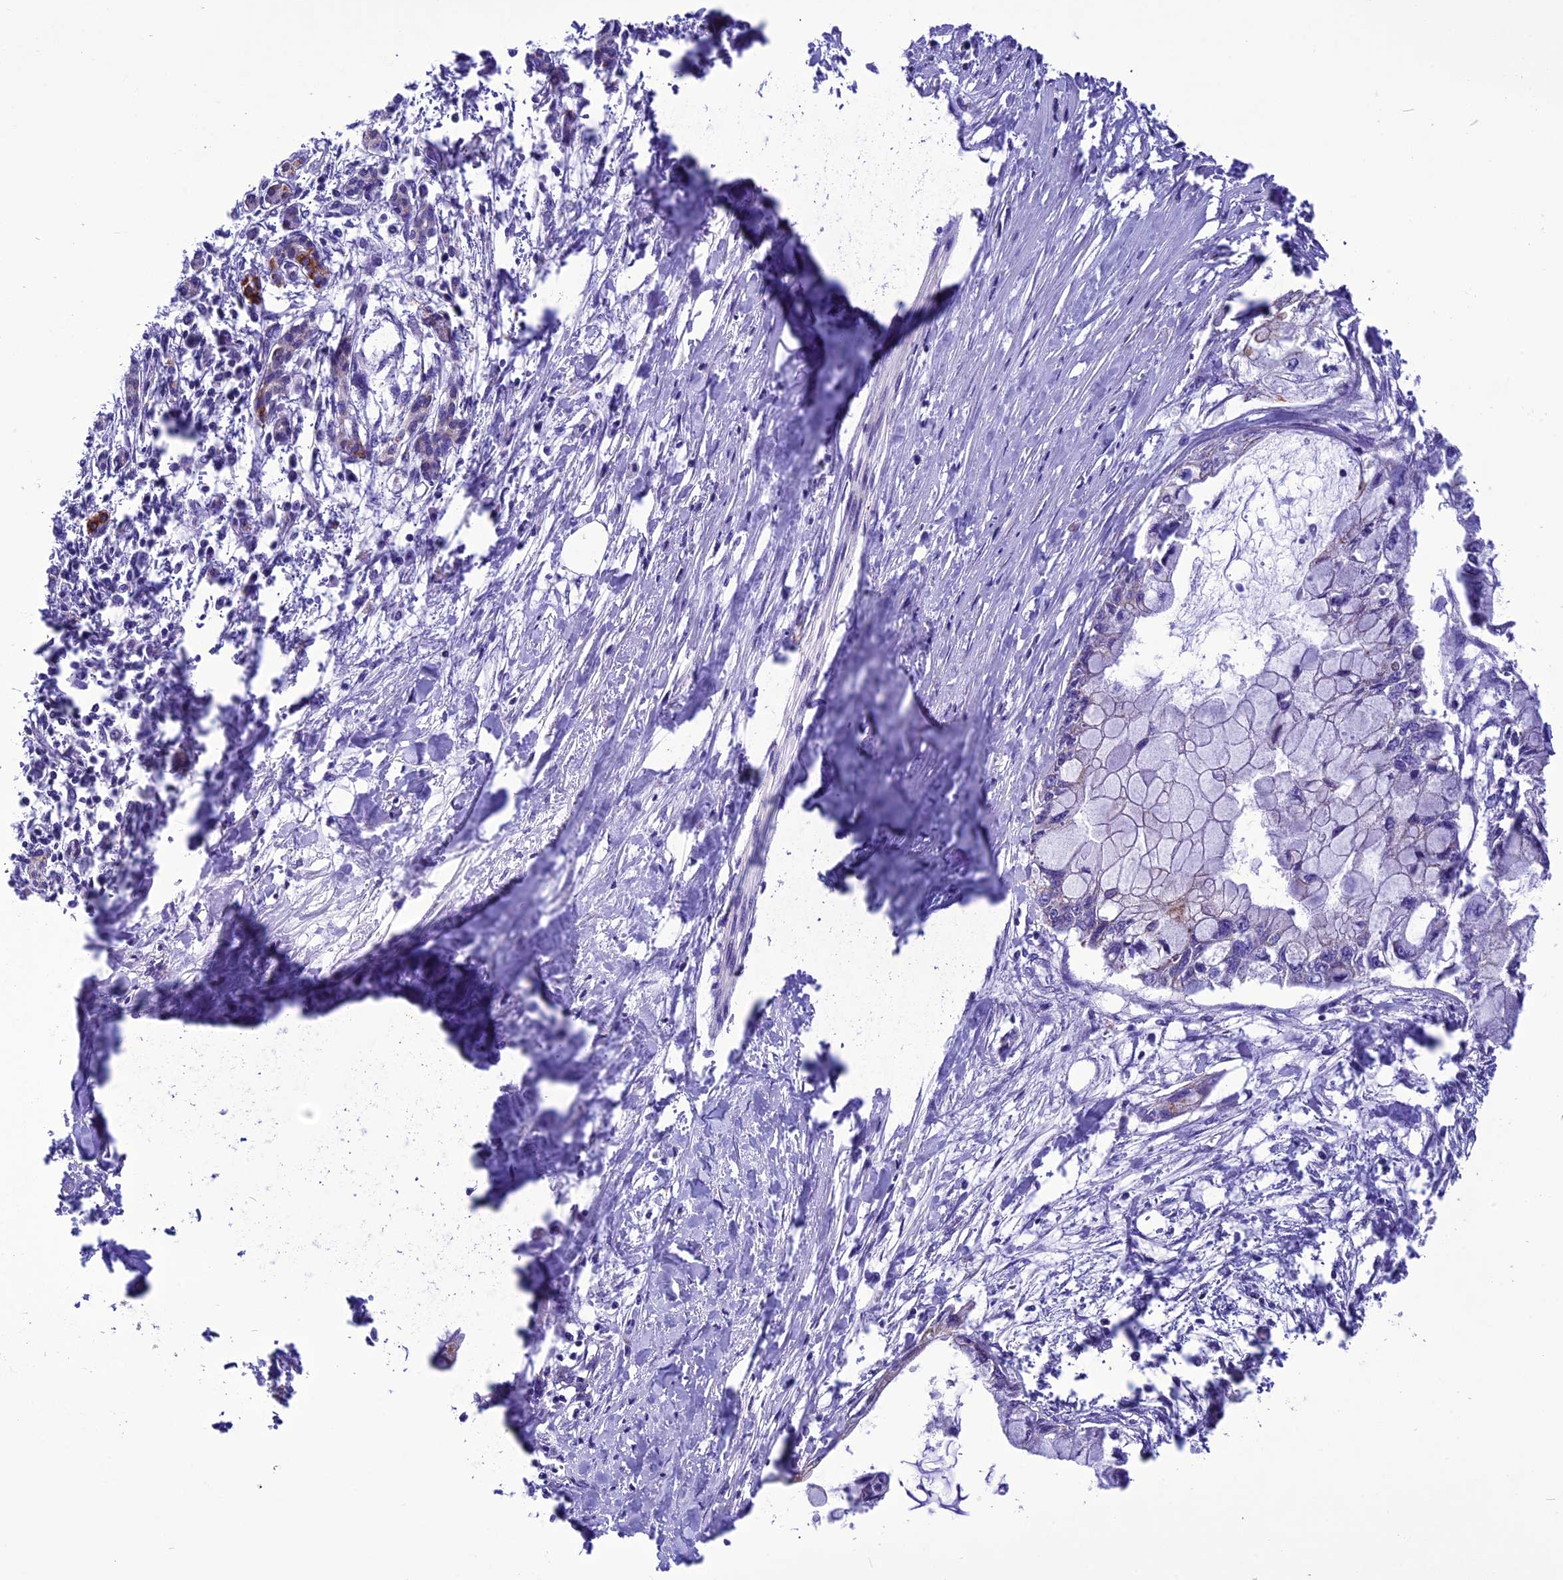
{"staining": {"intensity": "weak", "quantity": "<25%", "location": "cytoplasmic/membranous"}, "tissue": "pancreatic cancer", "cell_type": "Tumor cells", "image_type": "cancer", "snomed": [{"axis": "morphology", "description": "Adenocarcinoma, NOS"}, {"axis": "topography", "description": "Pancreas"}], "caption": "Immunohistochemistry (IHC) of adenocarcinoma (pancreatic) shows no expression in tumor cells.", "gene": "ICA1L", "patient": {"sex": "male", "age": 48}}